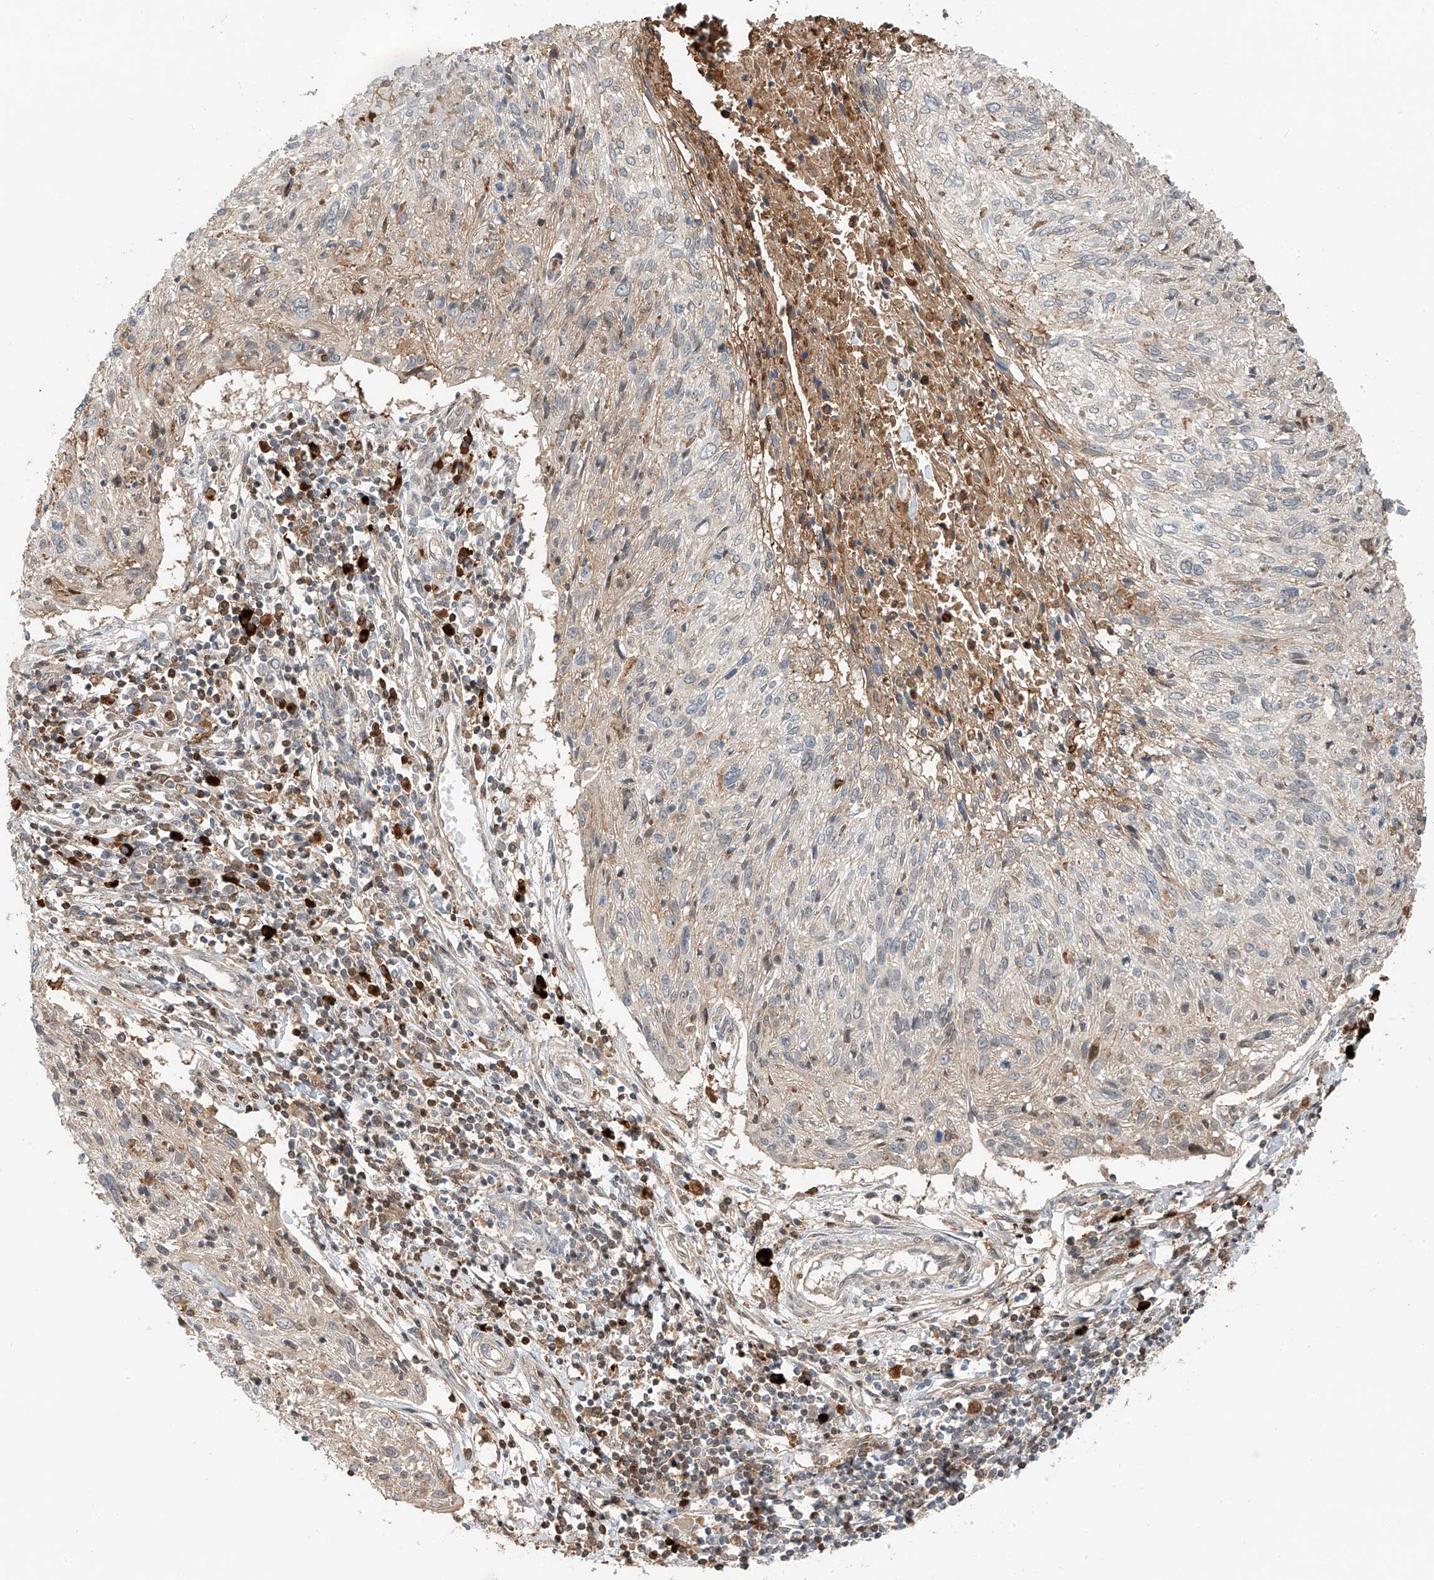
{"staining": {"intensity": "negative", "quantity": "none", "location": "none"}, "tissue": "cervical cancer", "cell_type": "Tumor cells", "image_type": "cancer", "snomed": [{"axis": "morphology", "description": "Squamous cell carcinoma, NOS"}, {"axis": "topography", "description": "Cervix"}], "caption": "There is no significant expression in tumor cells of squamous cell carcinoma (cervical).", "gene": "CEP162", "patient": {"sex": "female", "age": 51}}